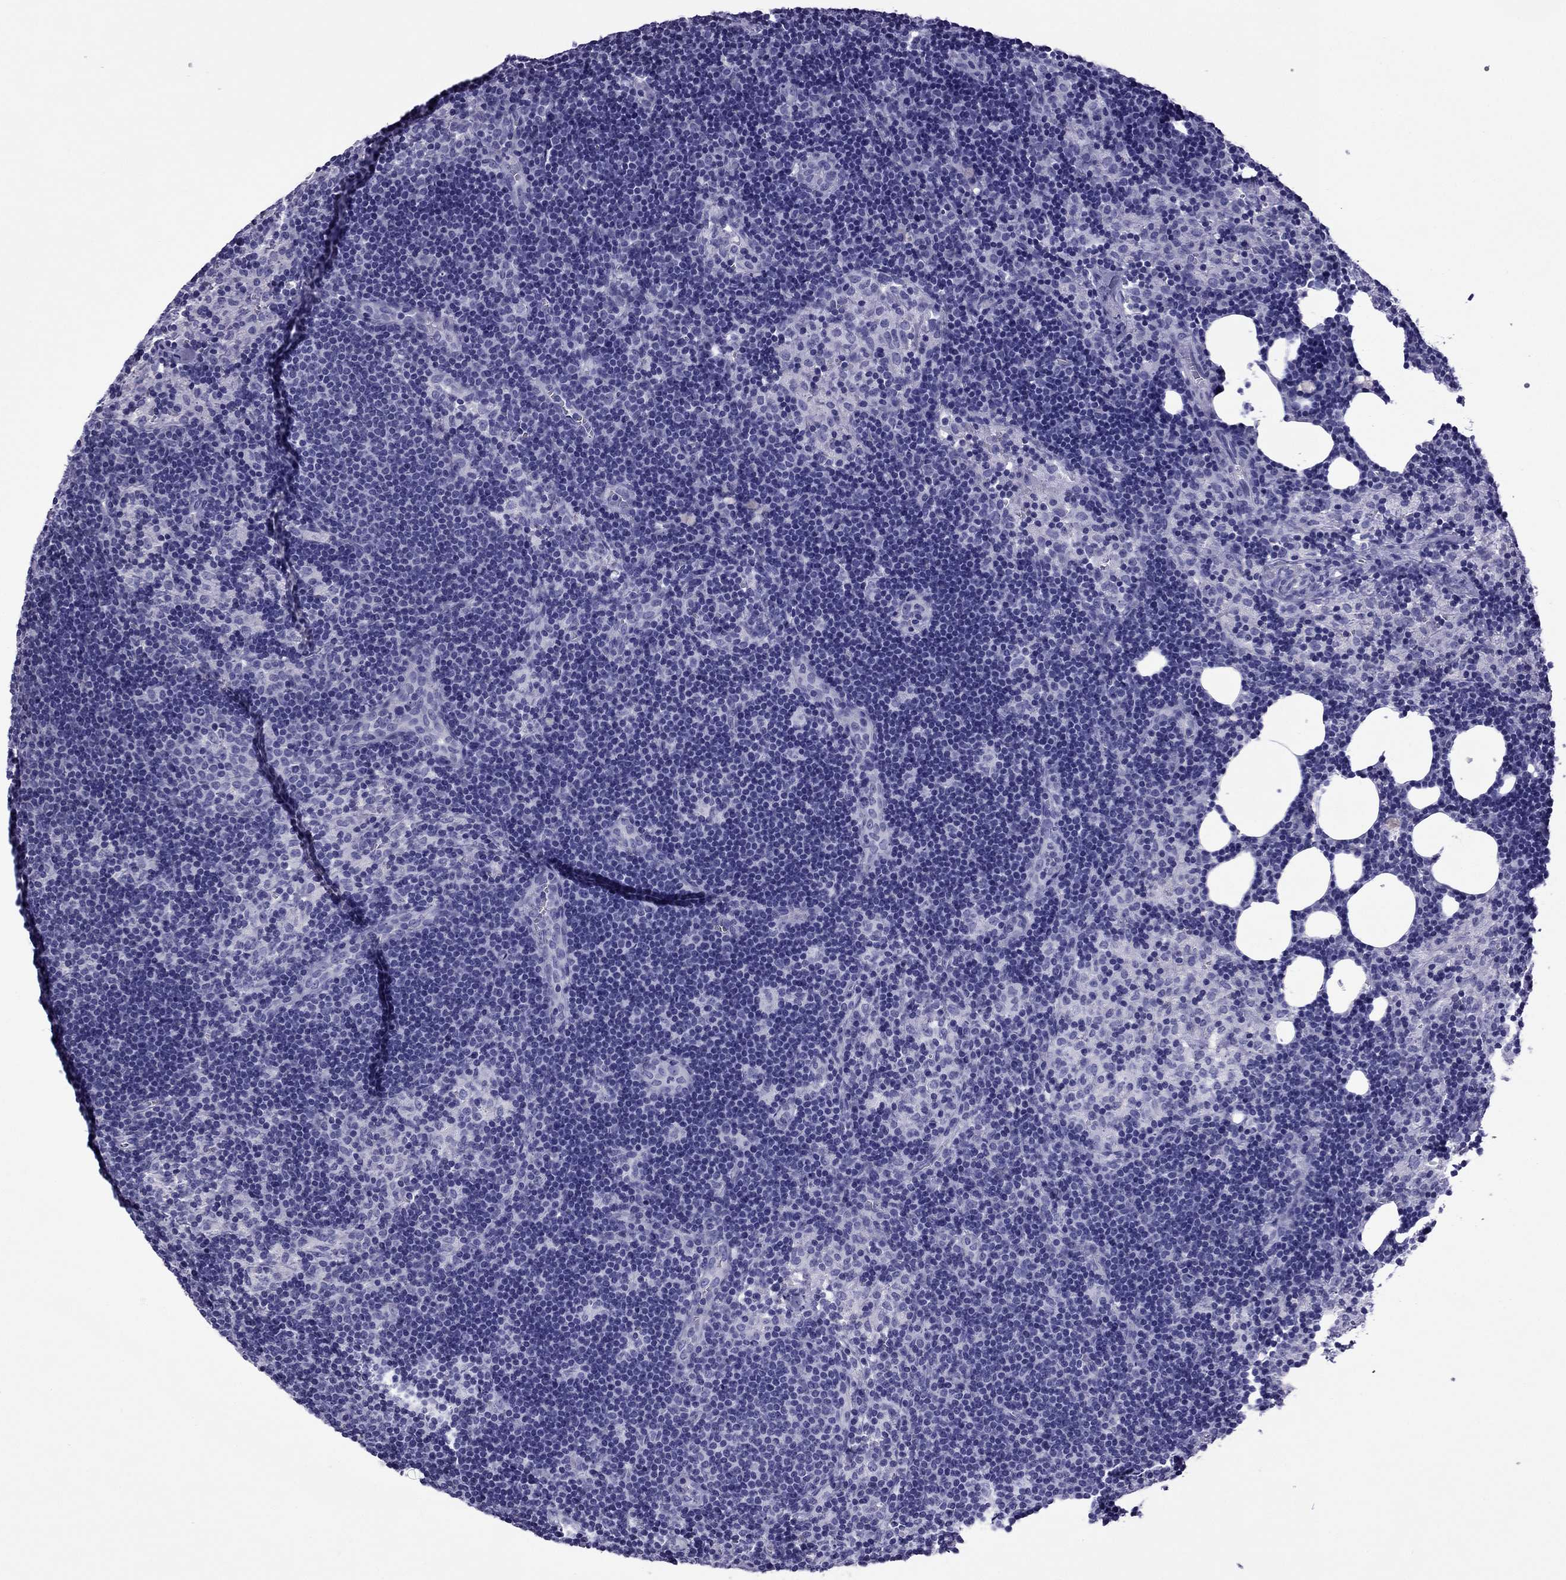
{"staining": {"intensity": "negative", "quantity": "none", "location": "none"}, "tissue": "lymph node", "cell_type": "Germinal center cells", "image_type": "normal", "snomed": [{"axis": "morphology", "description": "Normal tissue, NOS"}, {"axis": "topography", "description": "Lymph node"}], "caption": "IHC of normal lymph node reveals no expression in germinal center cells. (Immunohistochemistry, brightfield microscopy, high magnification).", "gene": "MYL11", "patient": {"sex": "female", "age": 52}}